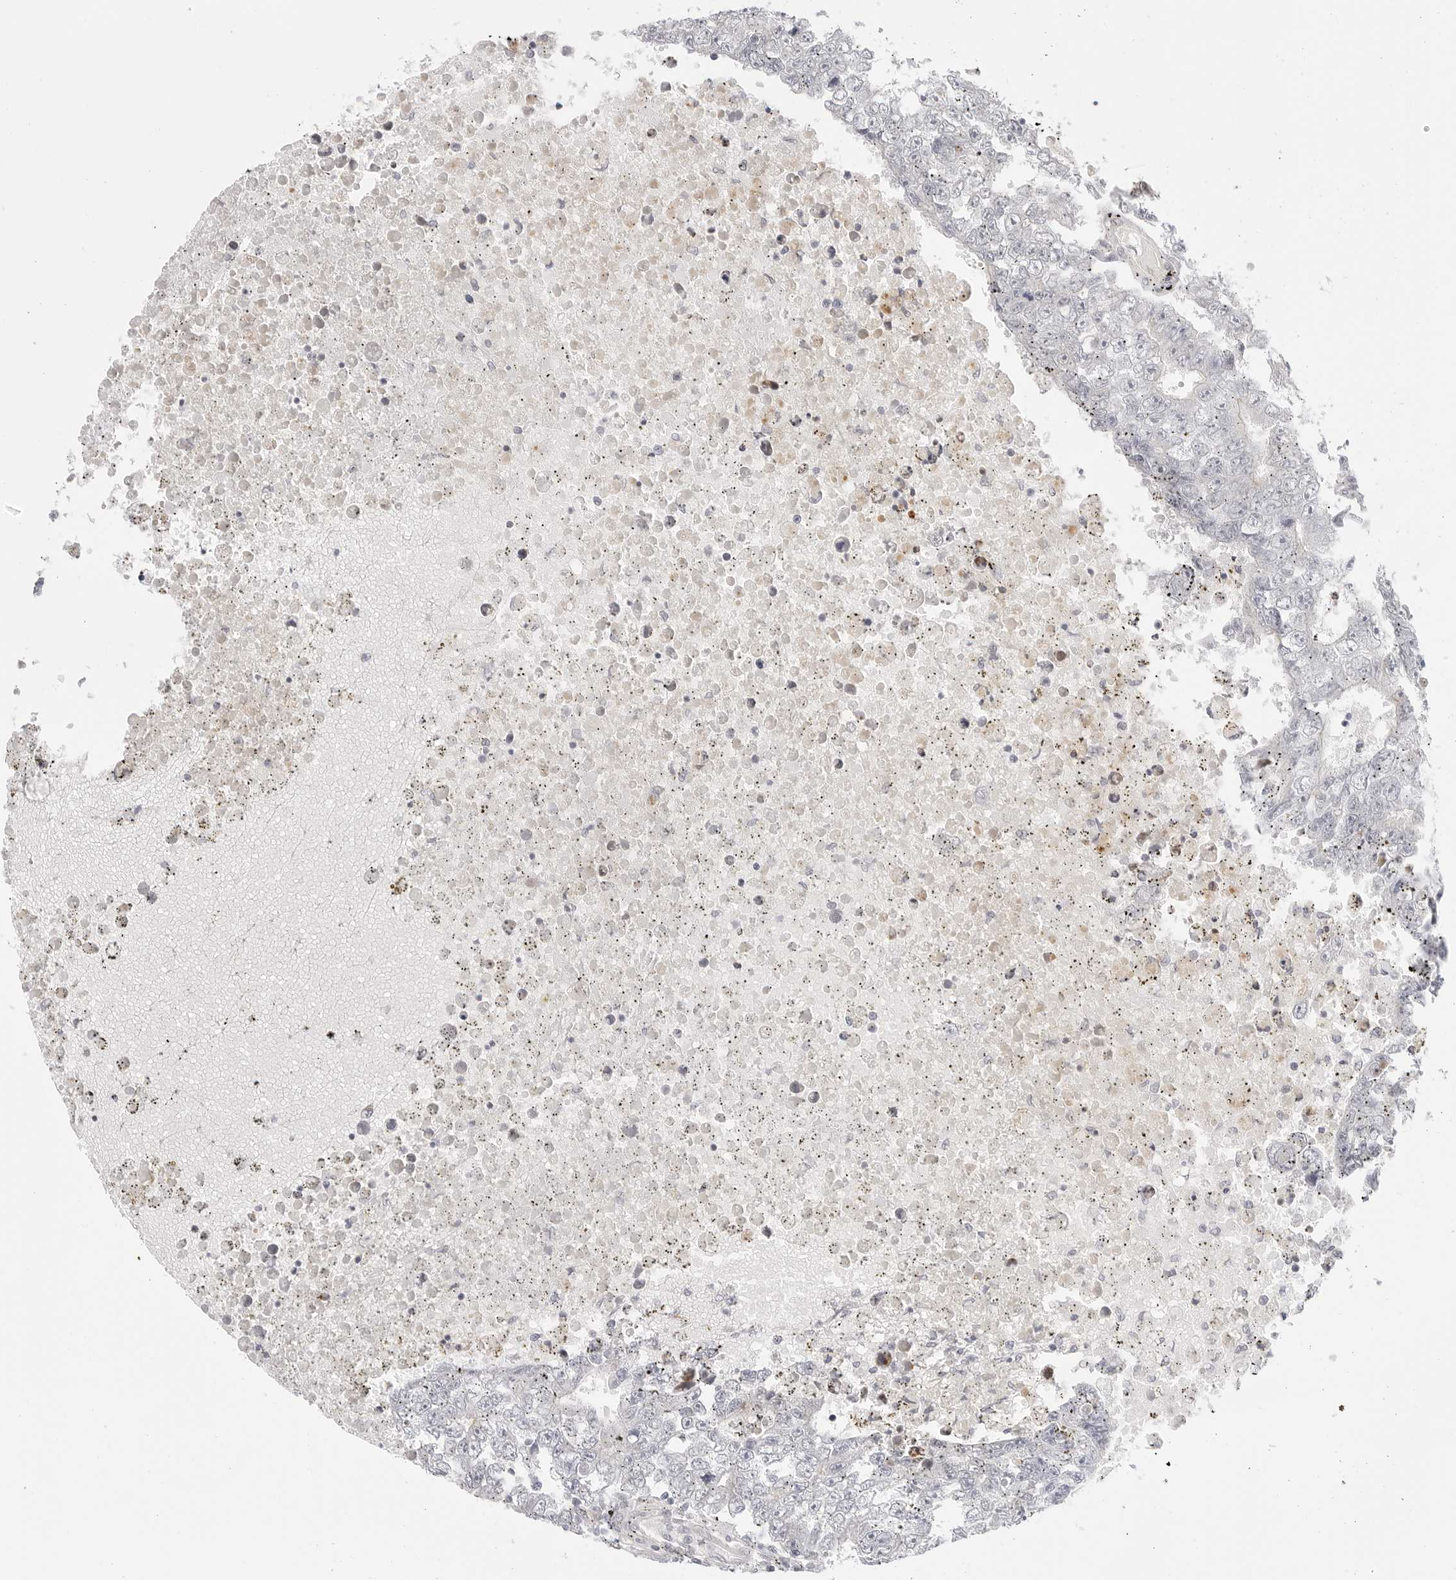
{"staining": {"intensity": "negative", "quantity": "none", "location": "none"}, "tissue": "testis cancer", "cell_type": "Tumor cells", "image_type": "cancer", "snomed": [{"axis": "morphology", "description": "Carcinoma, Embryonal, NOS"}, {"axis": "topography", "description": "Testis"}], "caption": "The micrograph reveals no staining of tumor cells in testis cancer (embryonal carcinoma).", "gene": "TCP1", "patient": {"sex": "male", "age": 25}}